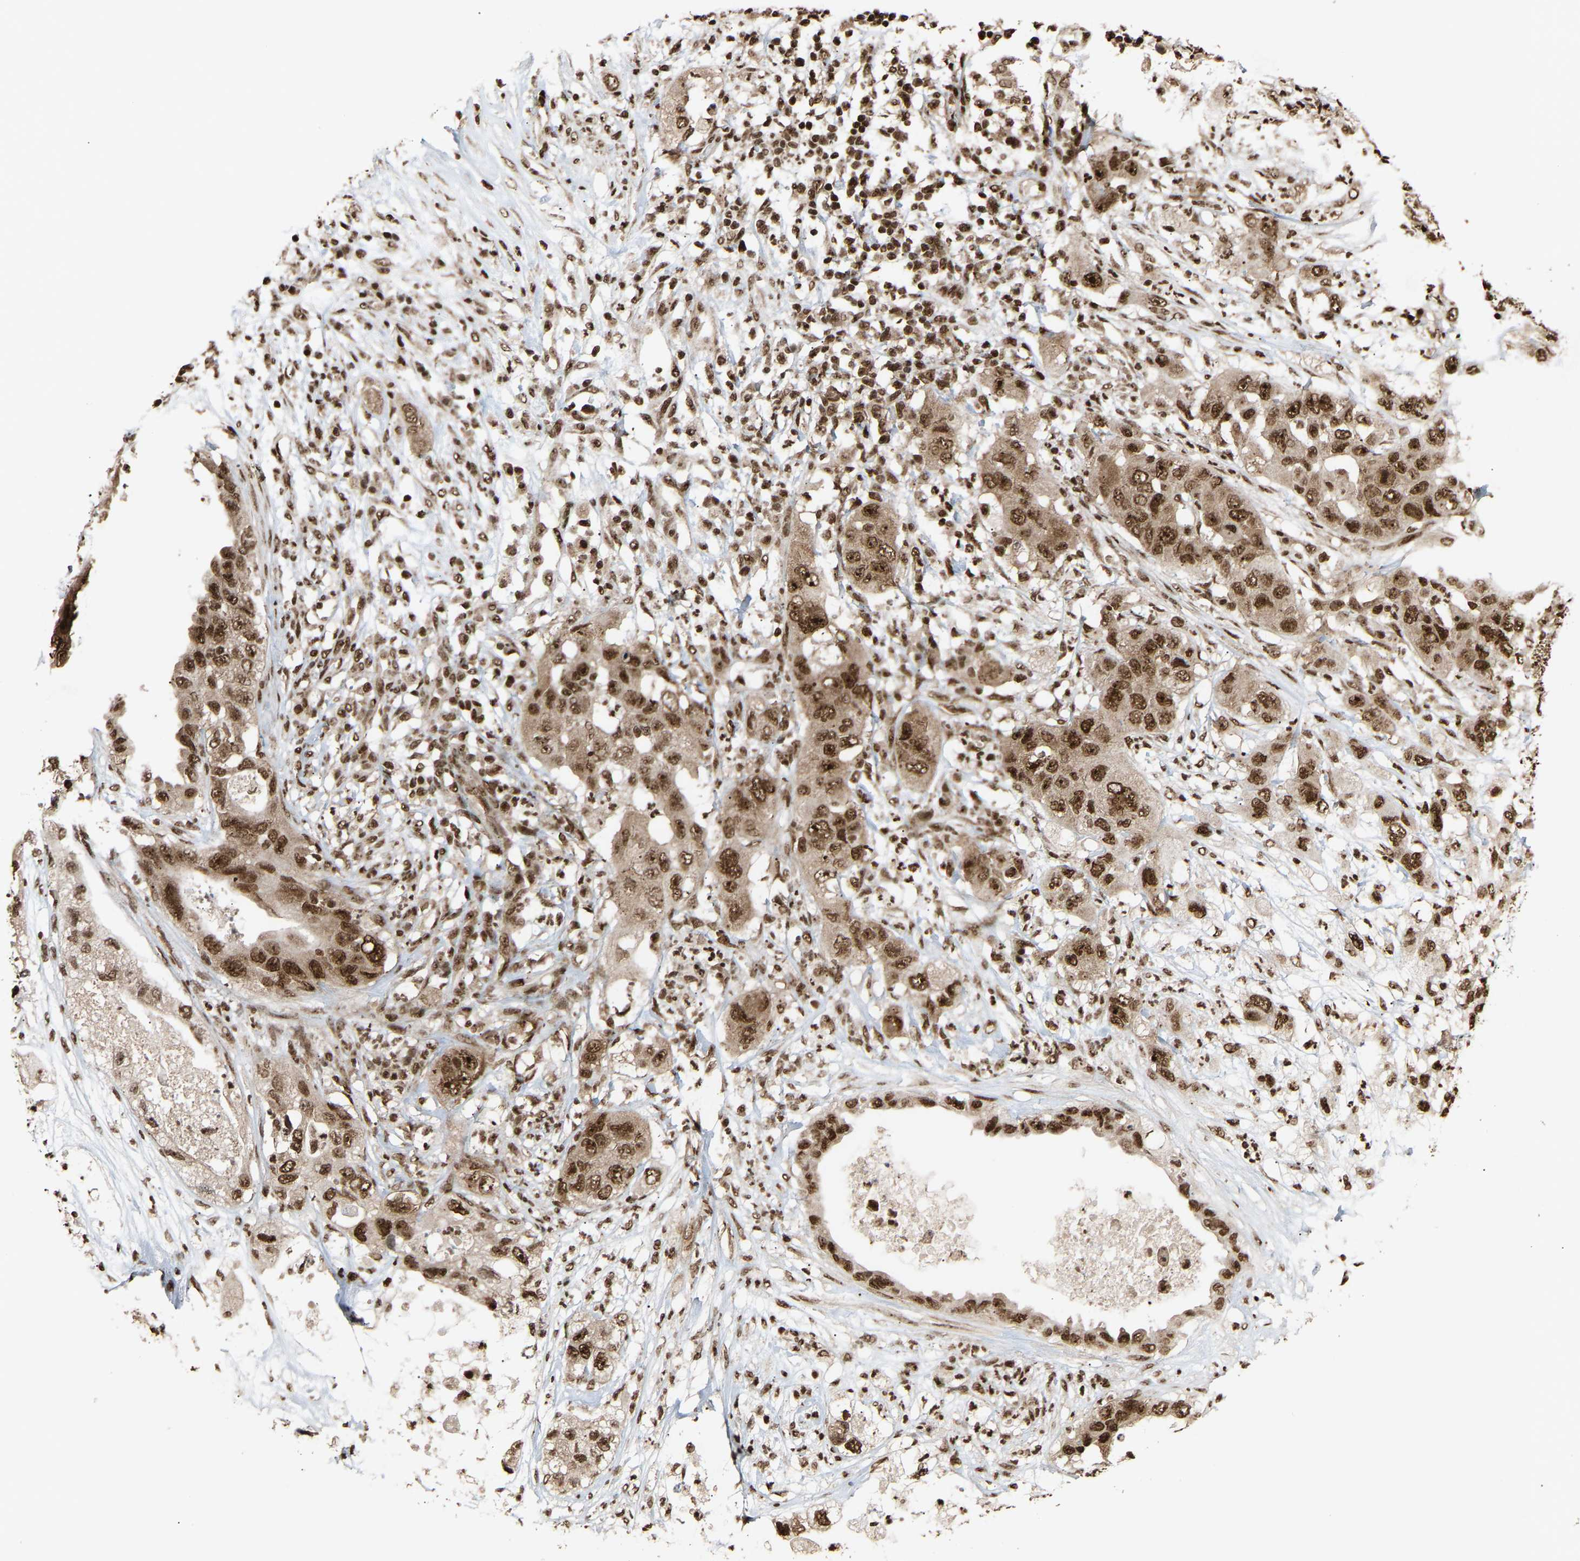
{"staining": {"intensity": "strong", "quantity": ">75%", "location": "cytoplasmic/membranous,nuclear"}, "tissue": "pancreatic cancer", "cell_type": "Tumor cells", "image_type": "cancer", "snomed": [{"axis": "morphology", "description": "Adenocarcinoma, NOS"}, {"axis": "topography", "description": "Pancreas"}], "caption": "DAB (3,3'-diaminobenzidine) immunohistochemical staining of pancreatic cancer displays strong cytoplasmic/membranous and nuclear protein staining in about >75% of tumor cells.", "gene": "ALYREF", "patient": {"sex": "female", "age": 78}}